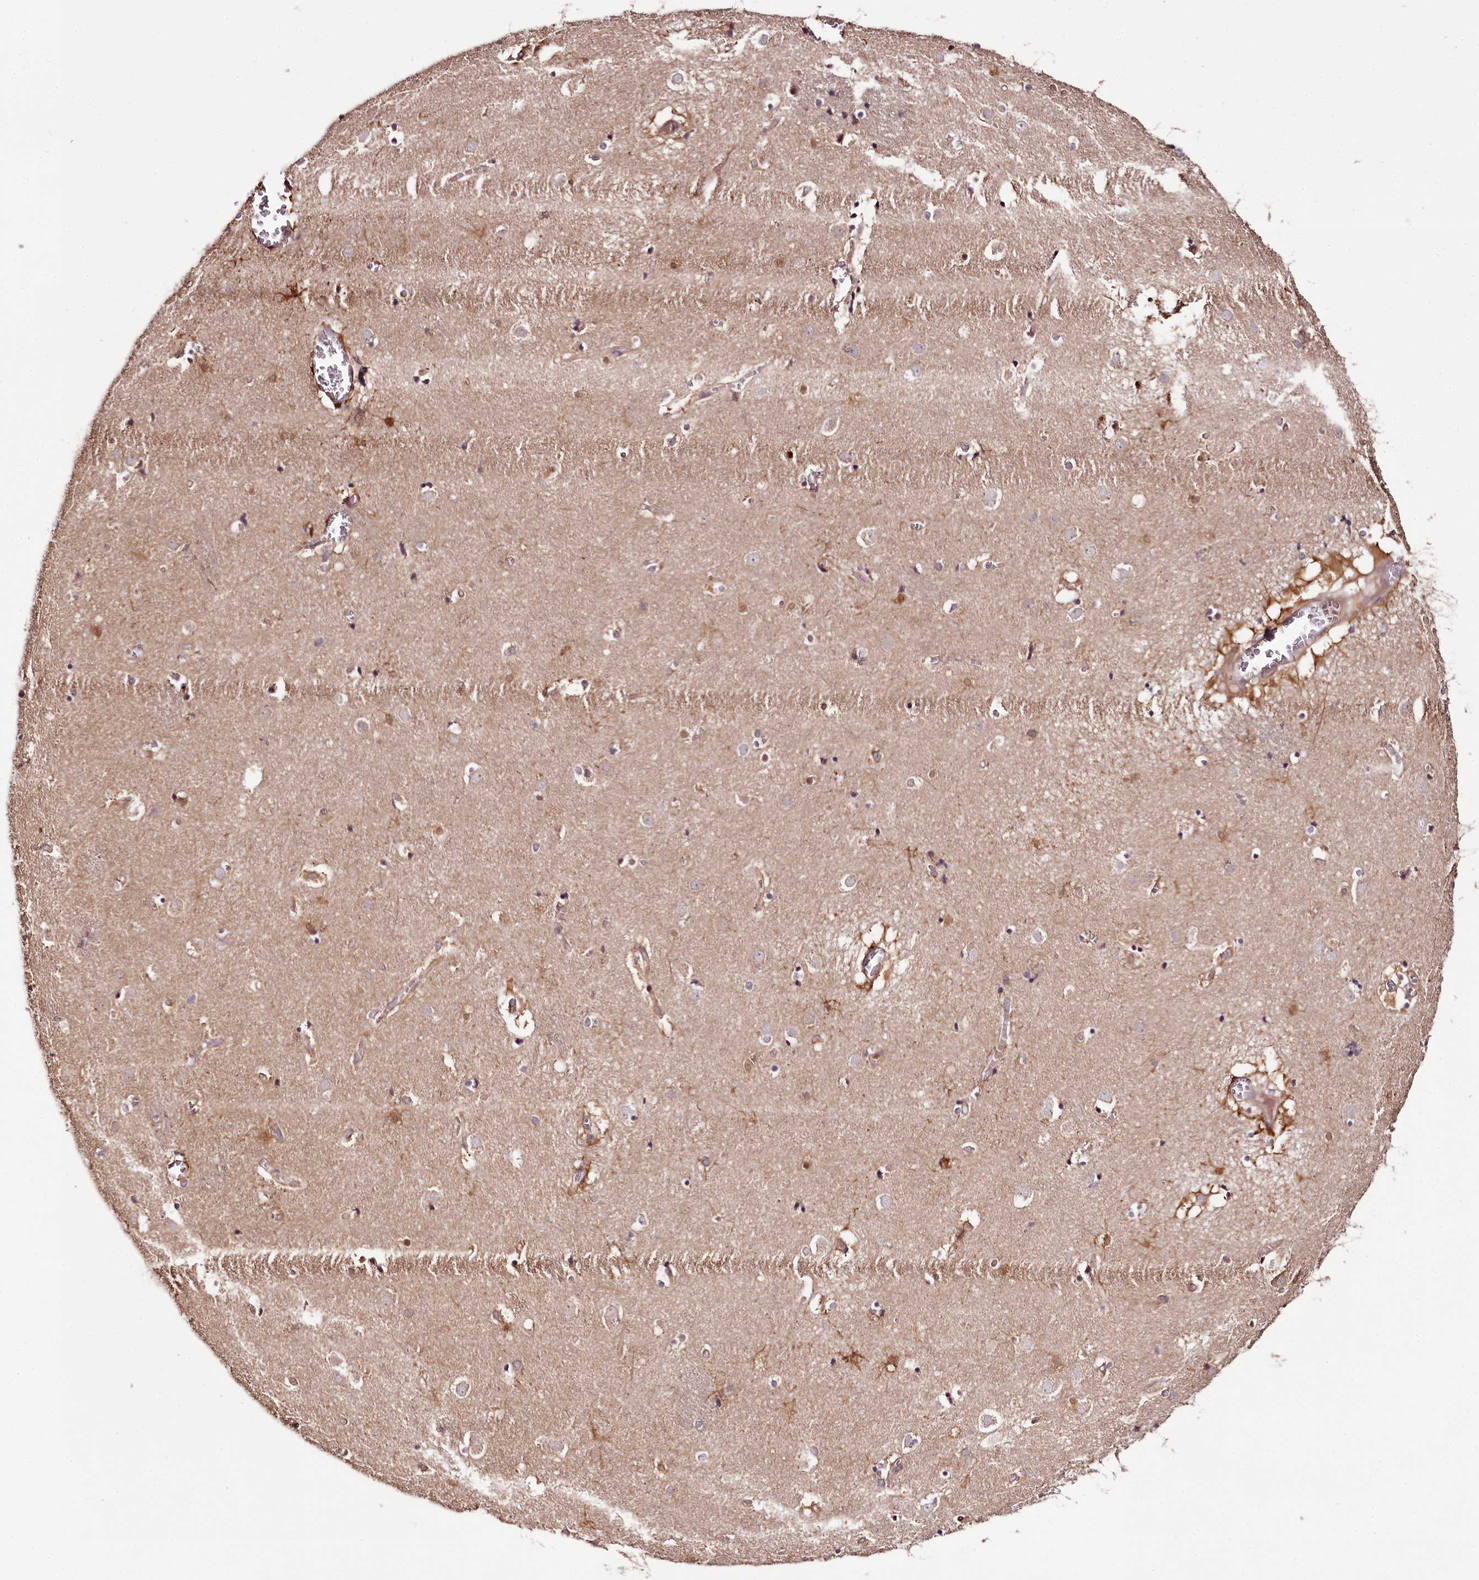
{"staining": {"intensity": "moderate", "quantity": "<25%", "location": "cytoplasmic/membranous"}, "tissue": "caudate", "cell_type": "Glial cells", "image_type": "normal", "snomed": [{"axis": "morphology", "description": "Normal tissue, NOS"}, {"axis": "topography", "description": "Lateral ventricle wall"}], "caption": "A brown stain highlights moderate cytoplasmic/membranous staining of a protein in glial cells of benign caudate.", "gene": "TARS1", "patient": {"sex": "male", "age": 70}}